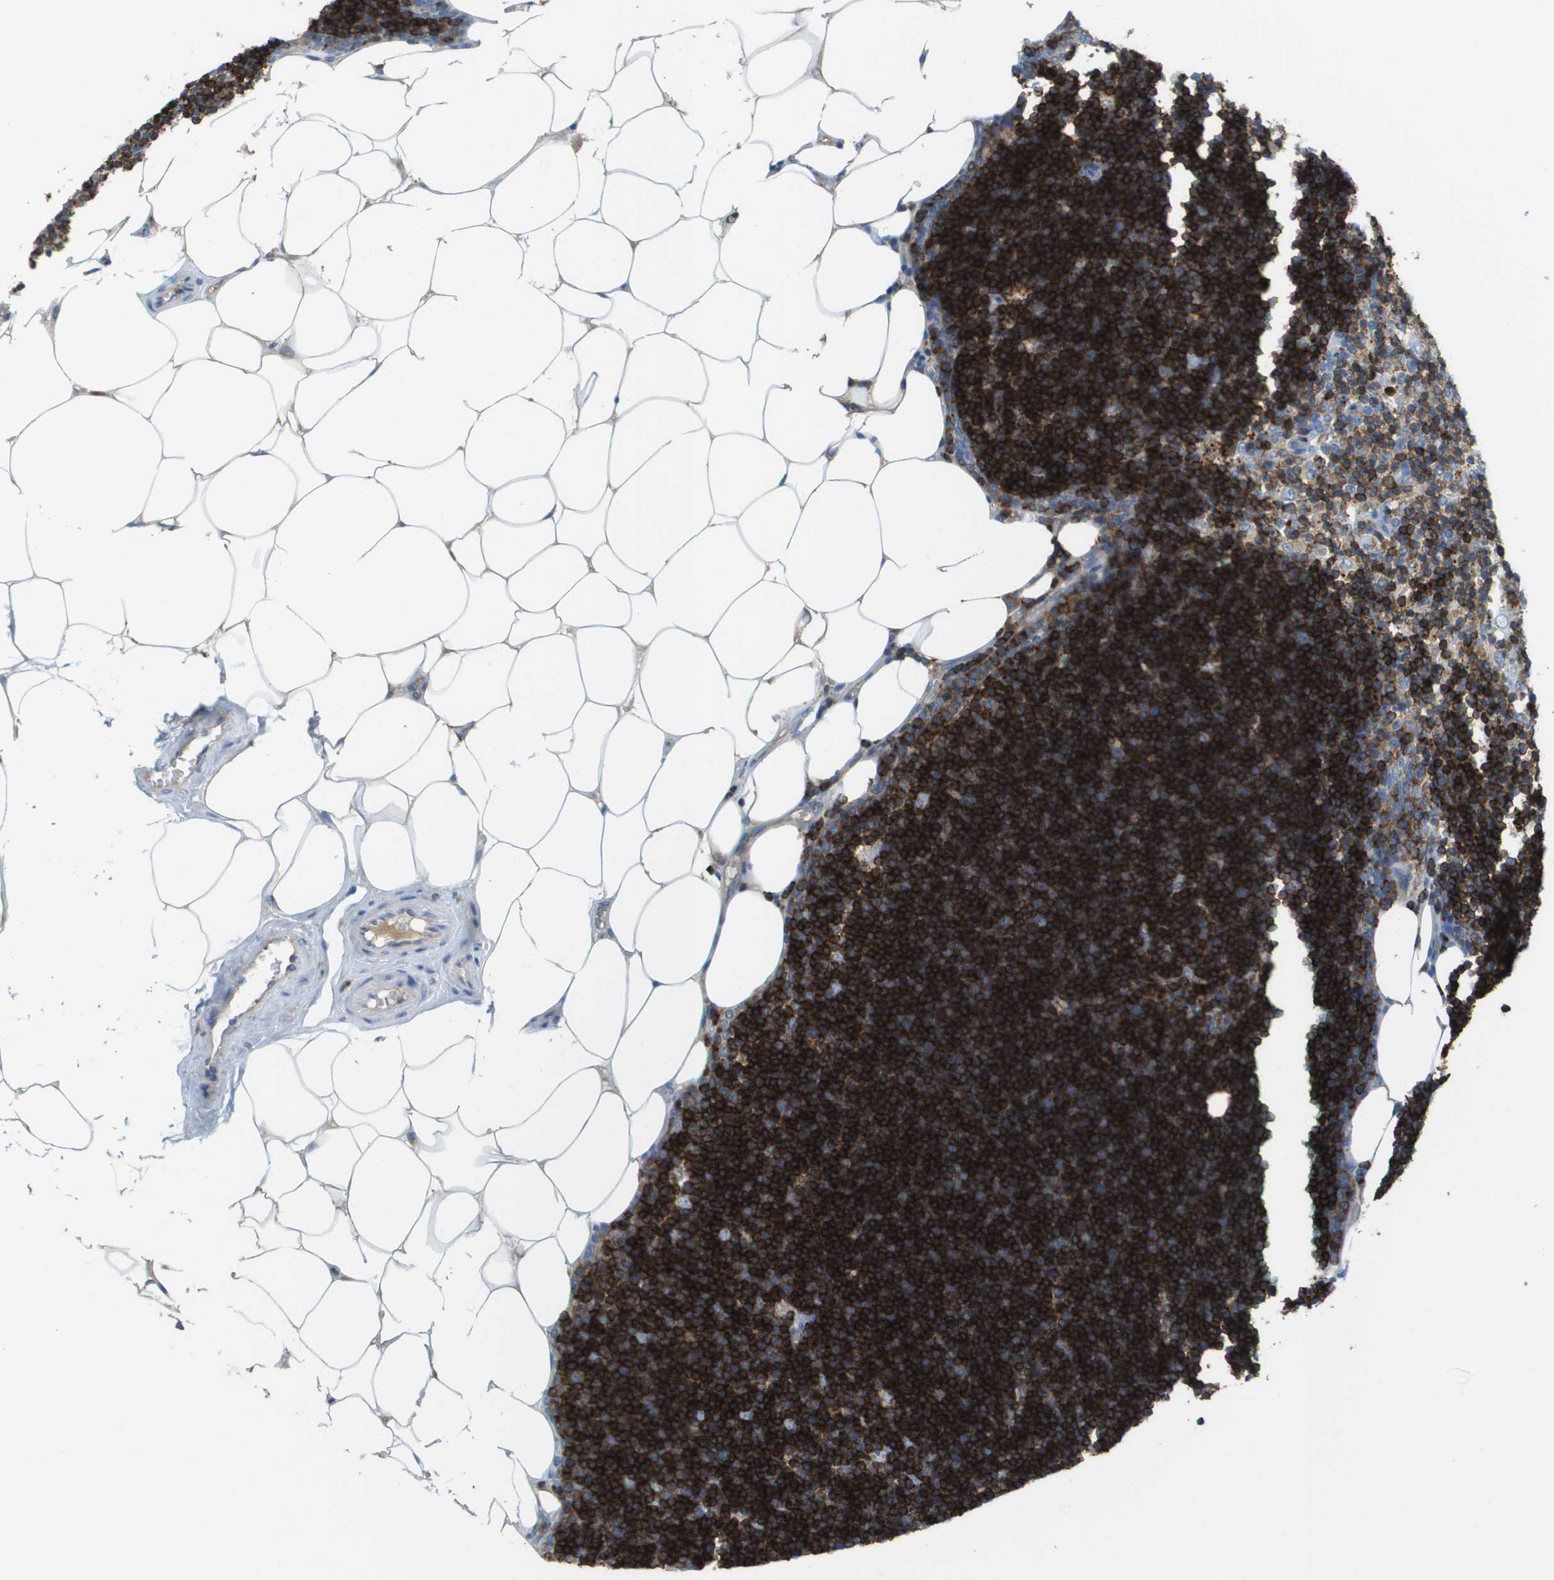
{"staining": {"intensity": "strong", "quantity": ">75%", "location": "cytoplasmic/membranous"}, "tissue": "lymph node", "cell_type": "Germinal center cells", "image_type": "normal", "snomed": [{"axis": "morphology", "description": "Normal tissue, NOS"}, {"axis": "topography", "description": "Lymph node"}], "caption": "A high-resolution photomicrograph shows IHC staining of normal lymph node, which demonstrates strong cytoplasmic/membranous expression in about >75% of germinal center cells.", "gene": "APBB1IP", "patient": {"sex": "male", "age": 33}}